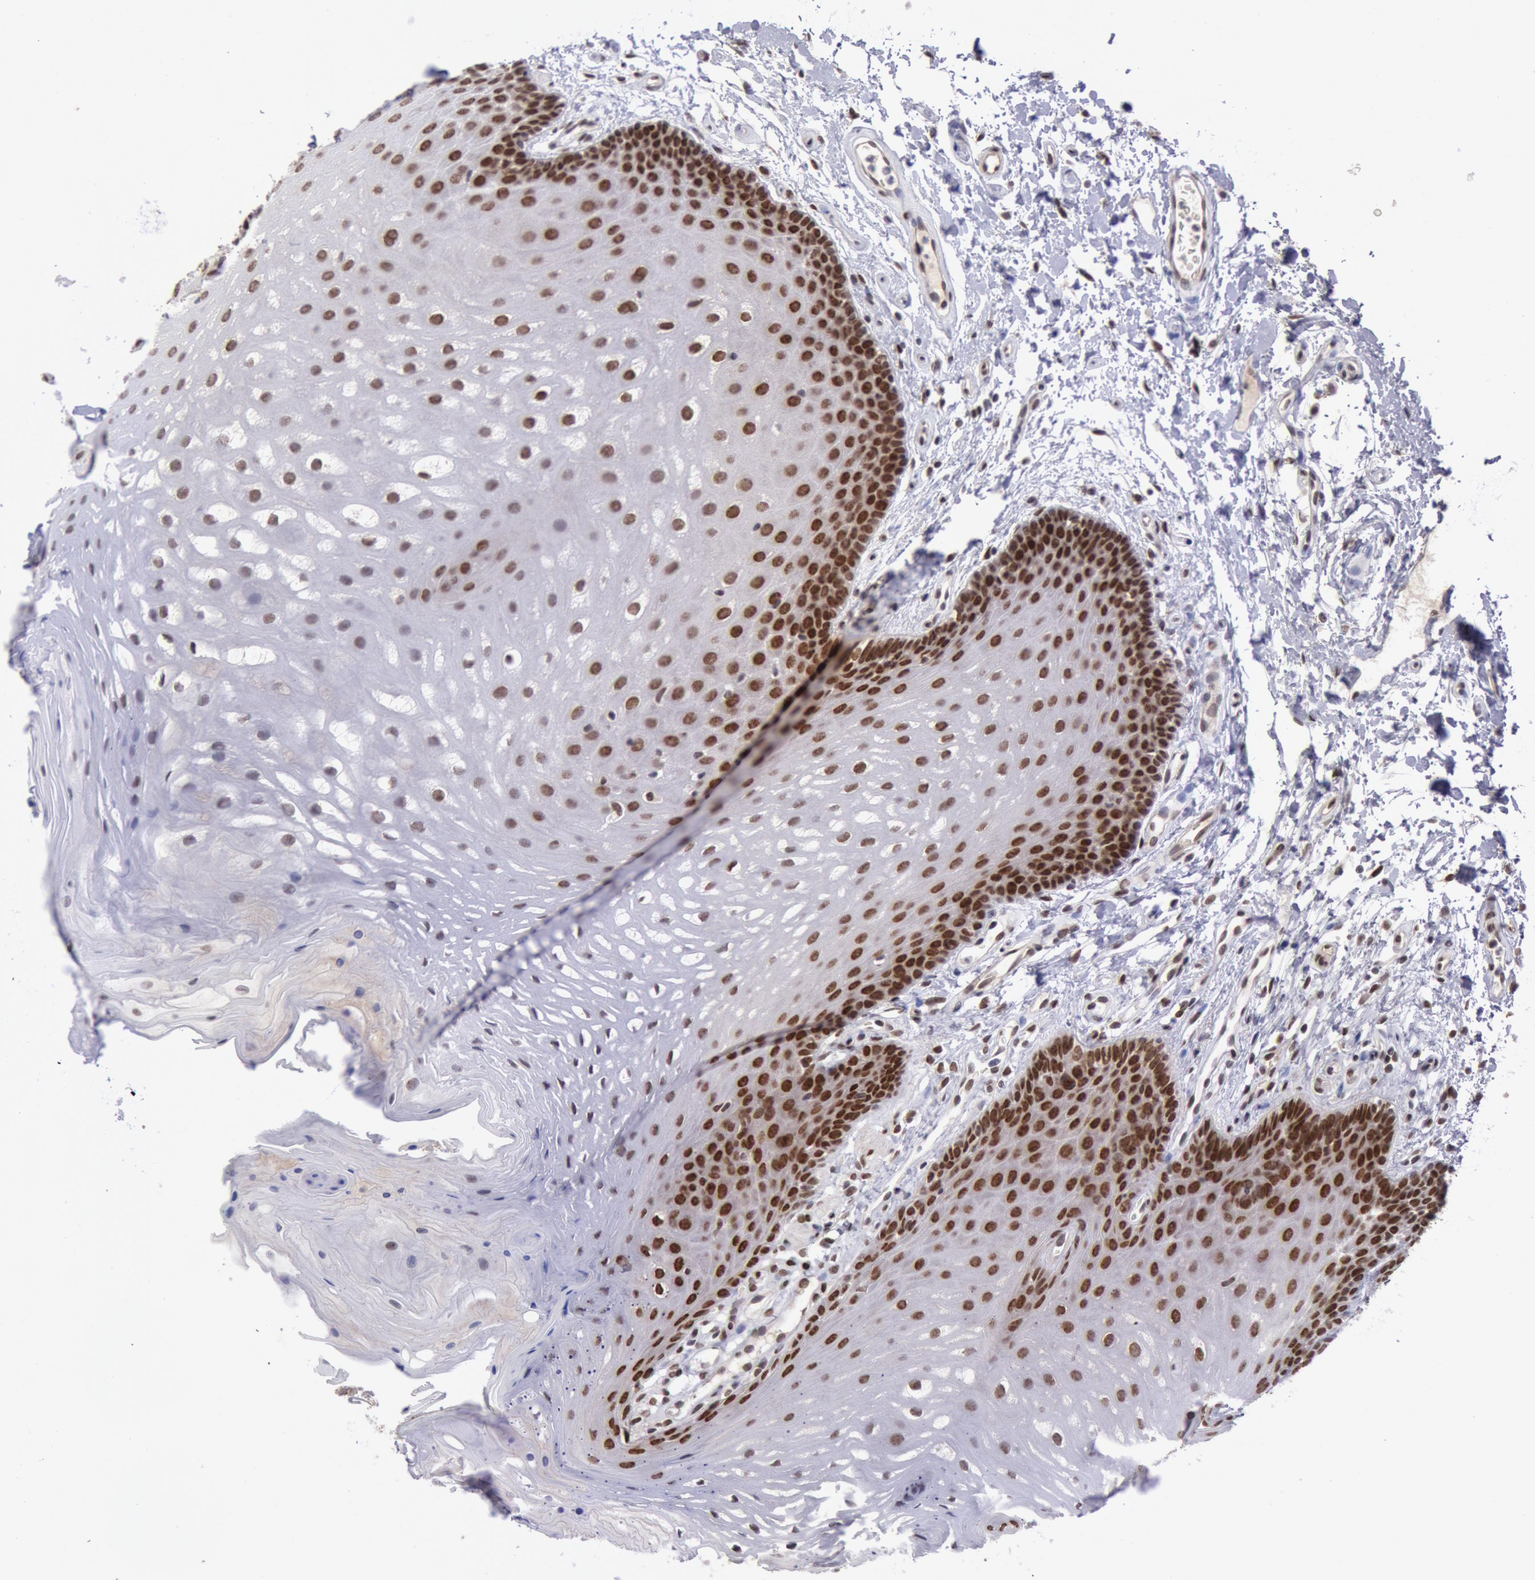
{"staining": {"intensity": "strong", "quantity": ">75%", "location": "nuclear"}, "tissue": "oral mucosa", "cell_type": "Squamous epithelial cells", "image_type": "normal", "snomed": [{"axis": "morphology", "description": "Normal tissue, NOS"}, {"axis": "topography", "description": "Oral tissue"}], "caption": "Protein staining displays strong nuclear expression in approximately >75% of squamous epithelial cells in benign oral mucosa. The protein is shown in brown color, while the nuclei are stained blue.", "gene": "CDKN2B", "patient": {"sex": "male", "age": 62}}